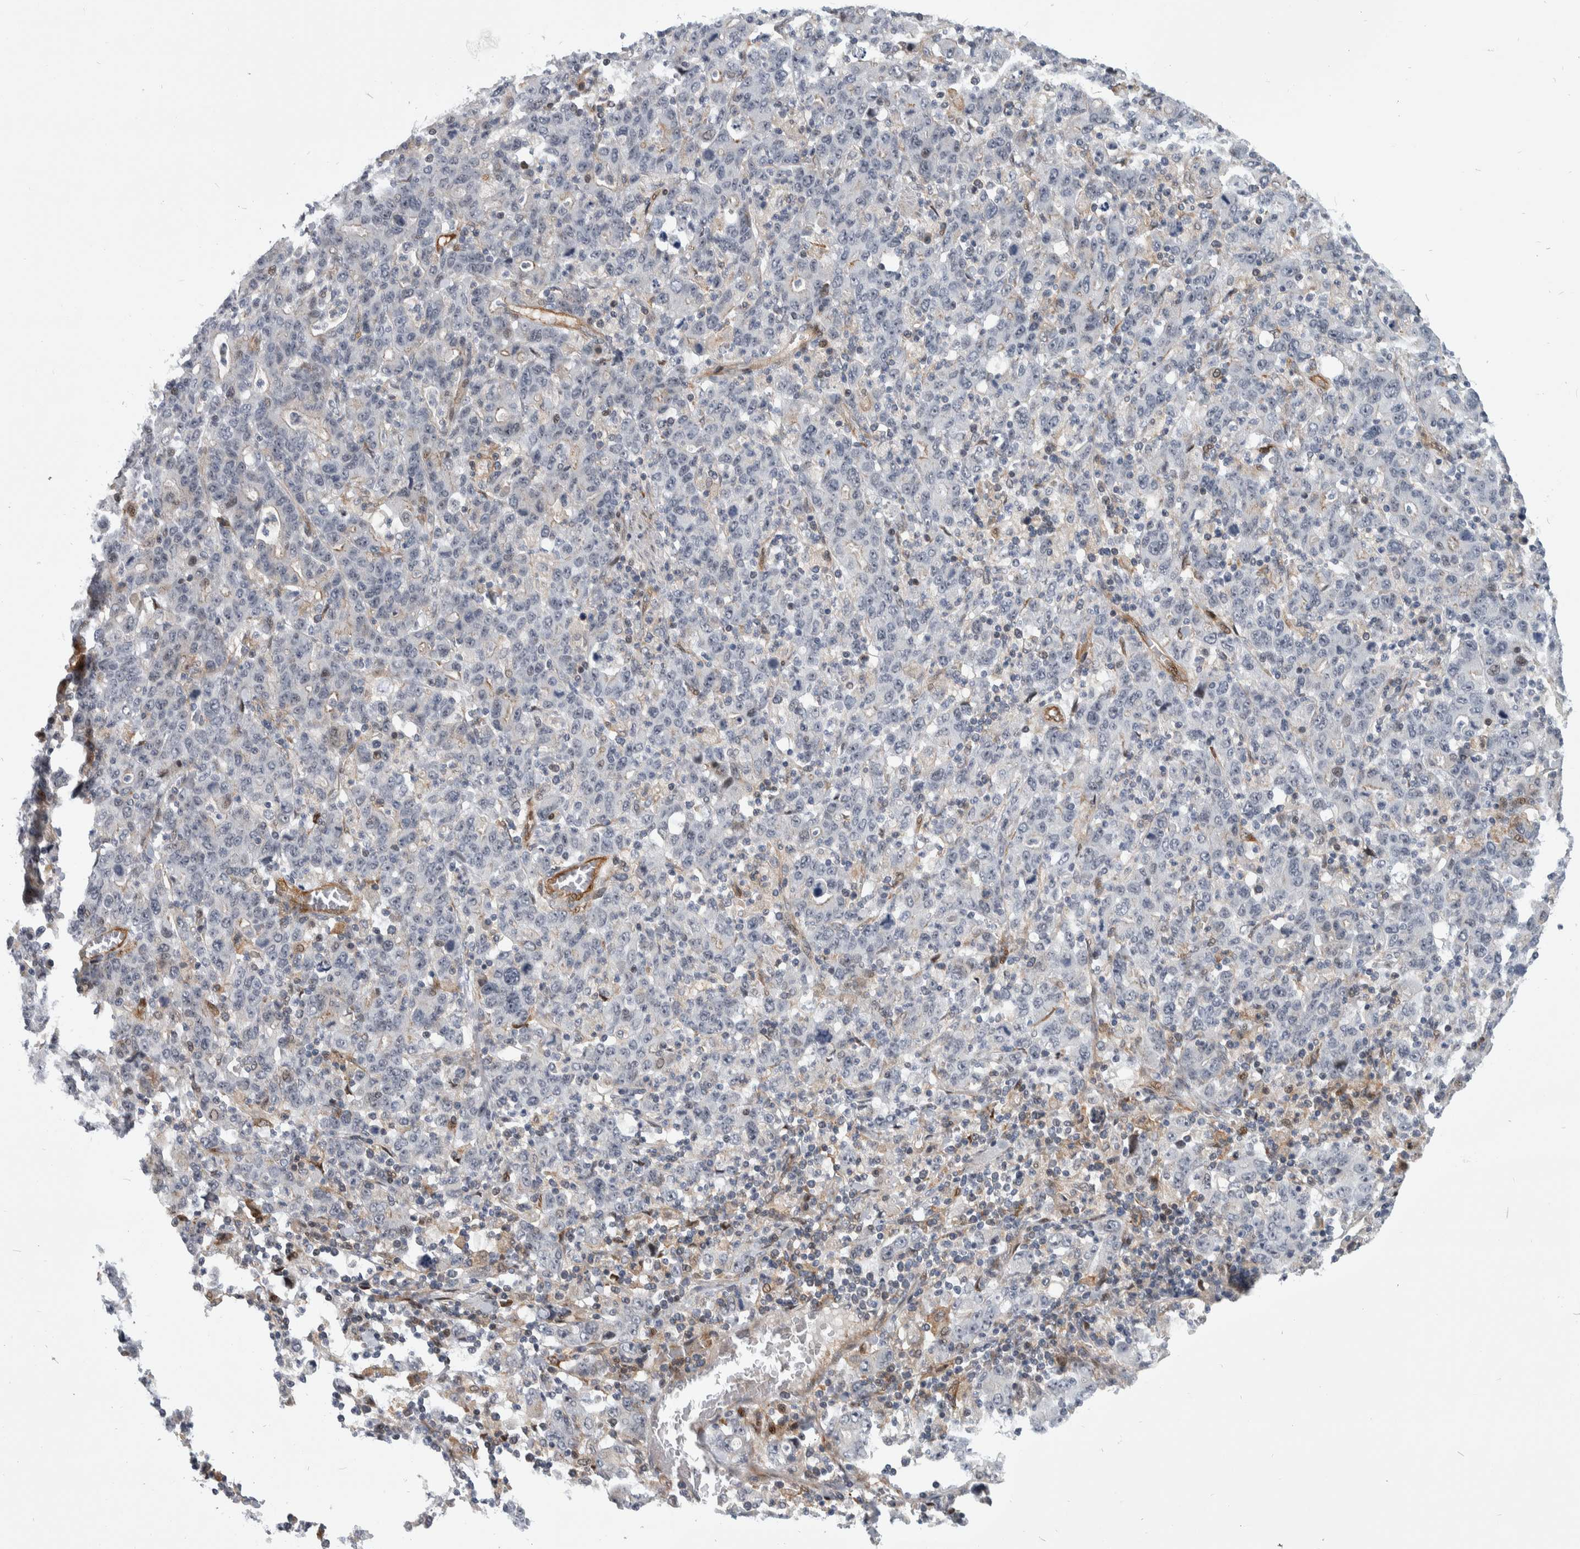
{"staining": {"intensity": "negative", "quantity": "none", "location": "none"}, "tissue": "stomach cancer", "cell_type": "Tumor cells", "image_type": "cancer", "snomed": [{"axis": "morphology", "description": "Adenocarcinoma, NOS"}, {"axis": "topography", "description": "Stomach, upper"}], "caption": "A high-resolution photomicrograph shows immunohistochemistry (IHC) staining of stomach adenocarcinoma, which reveals no significant expression in tumor cells.", "gene": "MSL1", "patient": {"sex": "male", "age": 69}}